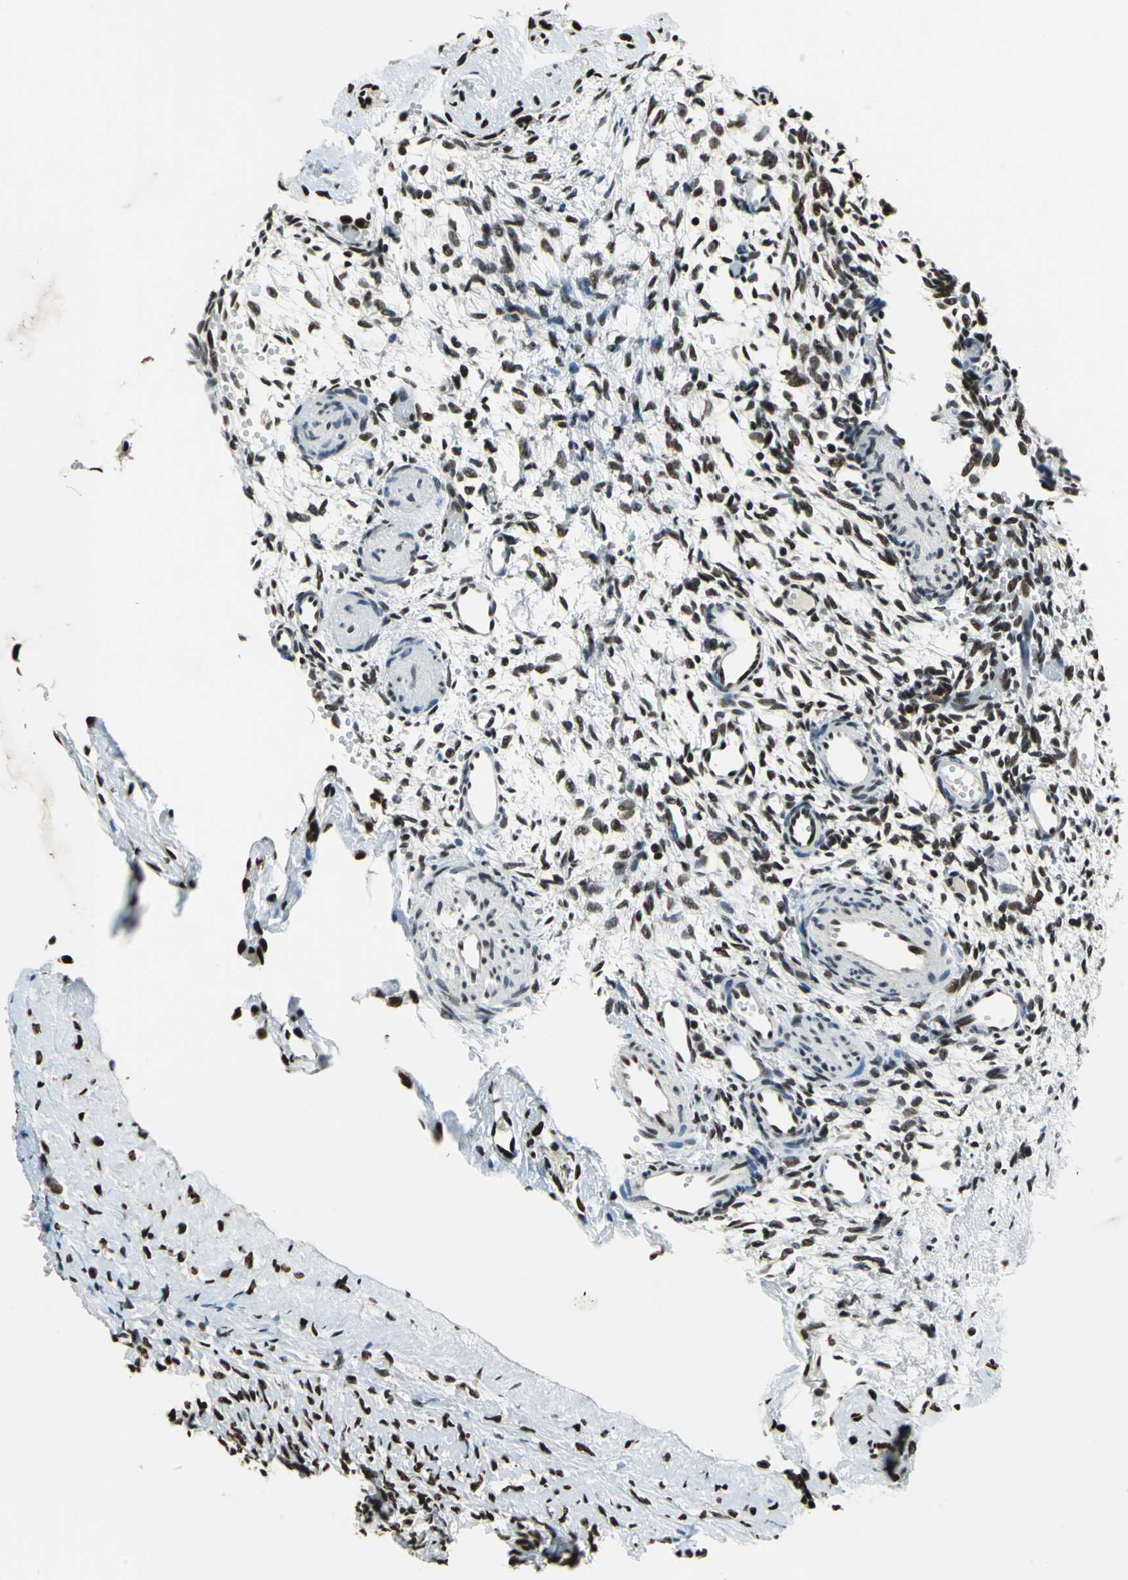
{"staining": {"intensity": "moderate", "quantity": ">75%", "location": "nuclear"}, "tissue": "ovary", "cell_type": "Follicle cells", "image_type": "normal", "snomed": [{"axis": "morphology", "description": "Normal tissue, NOS"}, {"axis": "topography", "description": "Ovary"}], "caption": "Follicle cells display medium levels of moderate nuclear expression in approximately >75% of cells in unremarkable ovary.", "gene": "BCLAF1", "patient": {"sex": "female", "age": 35}}